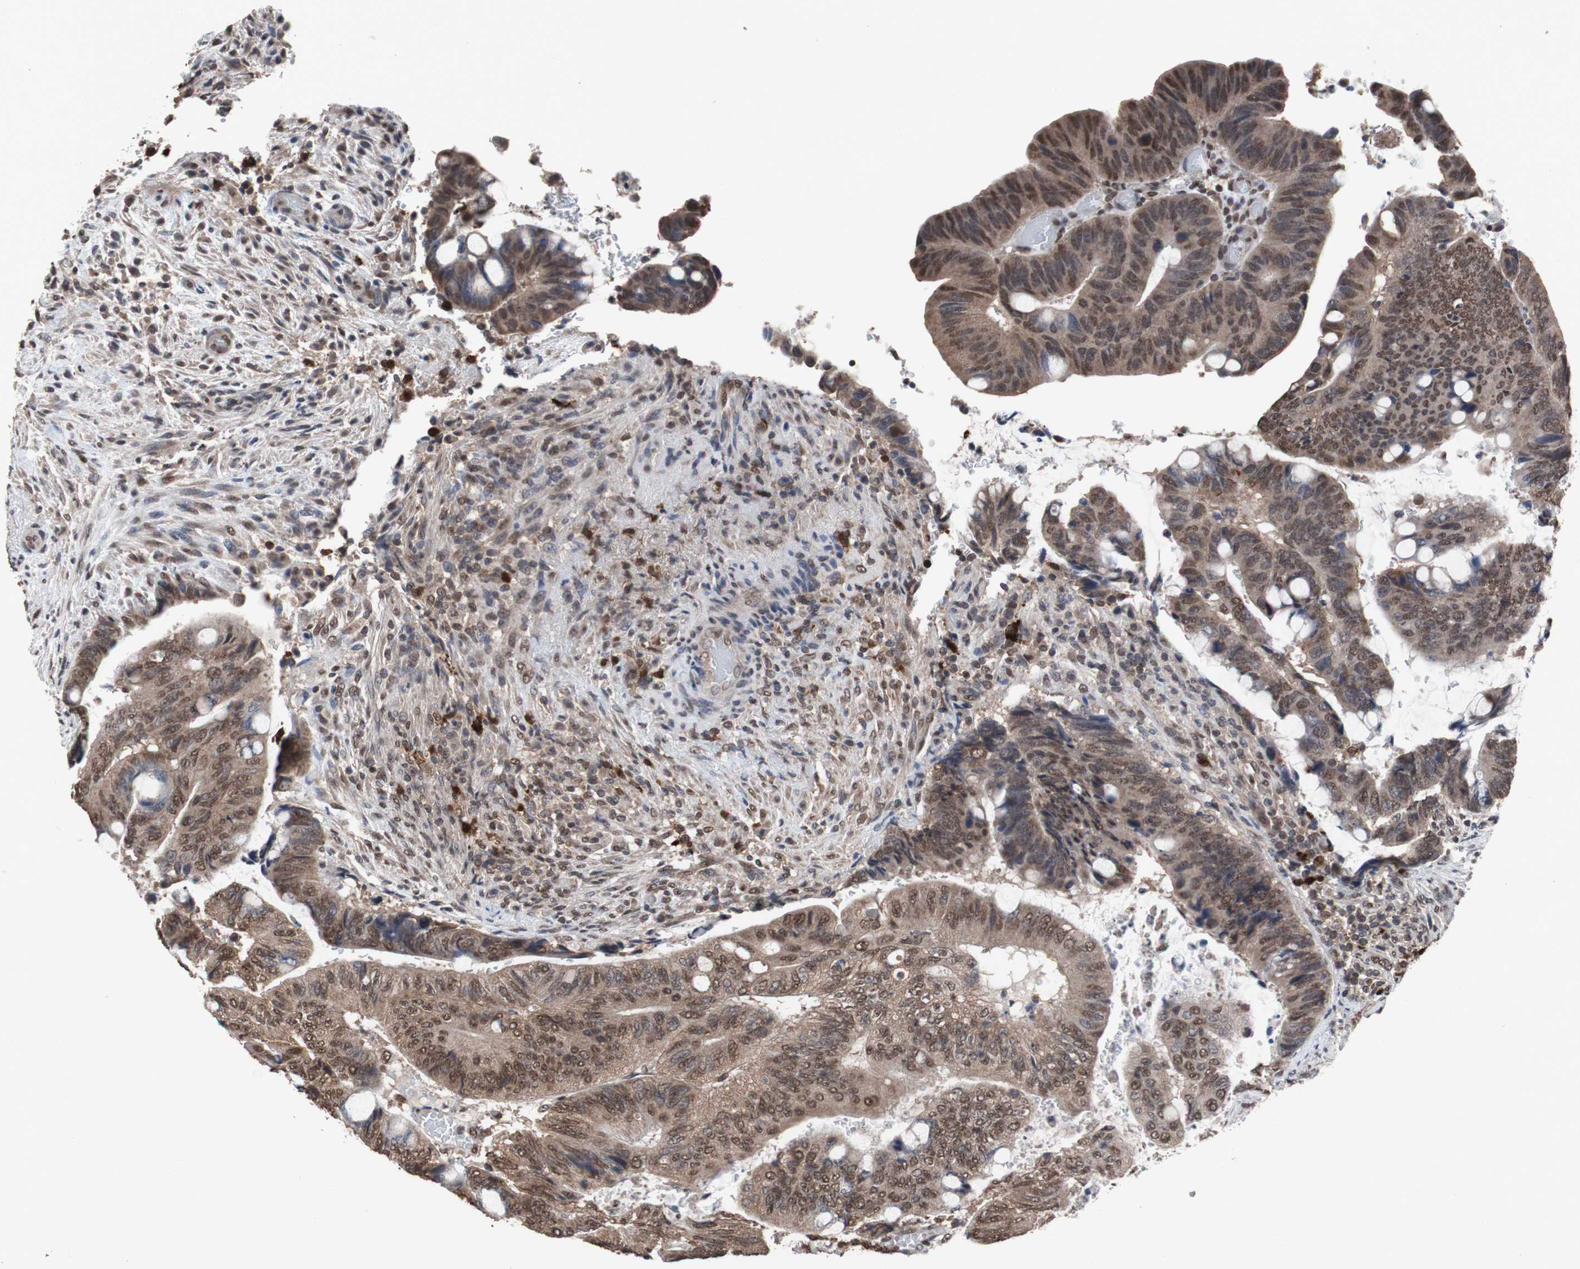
{"staining": {"intensity": "moderate", "quantity": ">75%", "location": "cytoplasmic/membranous,nuclear"}, "tissue": "colorectal cancer", "cell_type": "Tumor cells", "image_type": "cancer", "snomed": [{"axis": "morphology", "description": "Normal tissue, NOS"}, {"axis": "morphology", "description": "Adenocarcinoma, NOS"}, {"axis": "topography", "description": "Rectum"}, {"axis": "topography", "description": "Peripheral nerve tissue"}], "caption": "DAB immunohistochemical staining of human colorectal cancer exhibits moderate cytoplasmic/membranous and nuclear protein positivity in about >75% of tumor cells.", "gene": "MED27", "patient": {"sex": "male", "age": 92}}